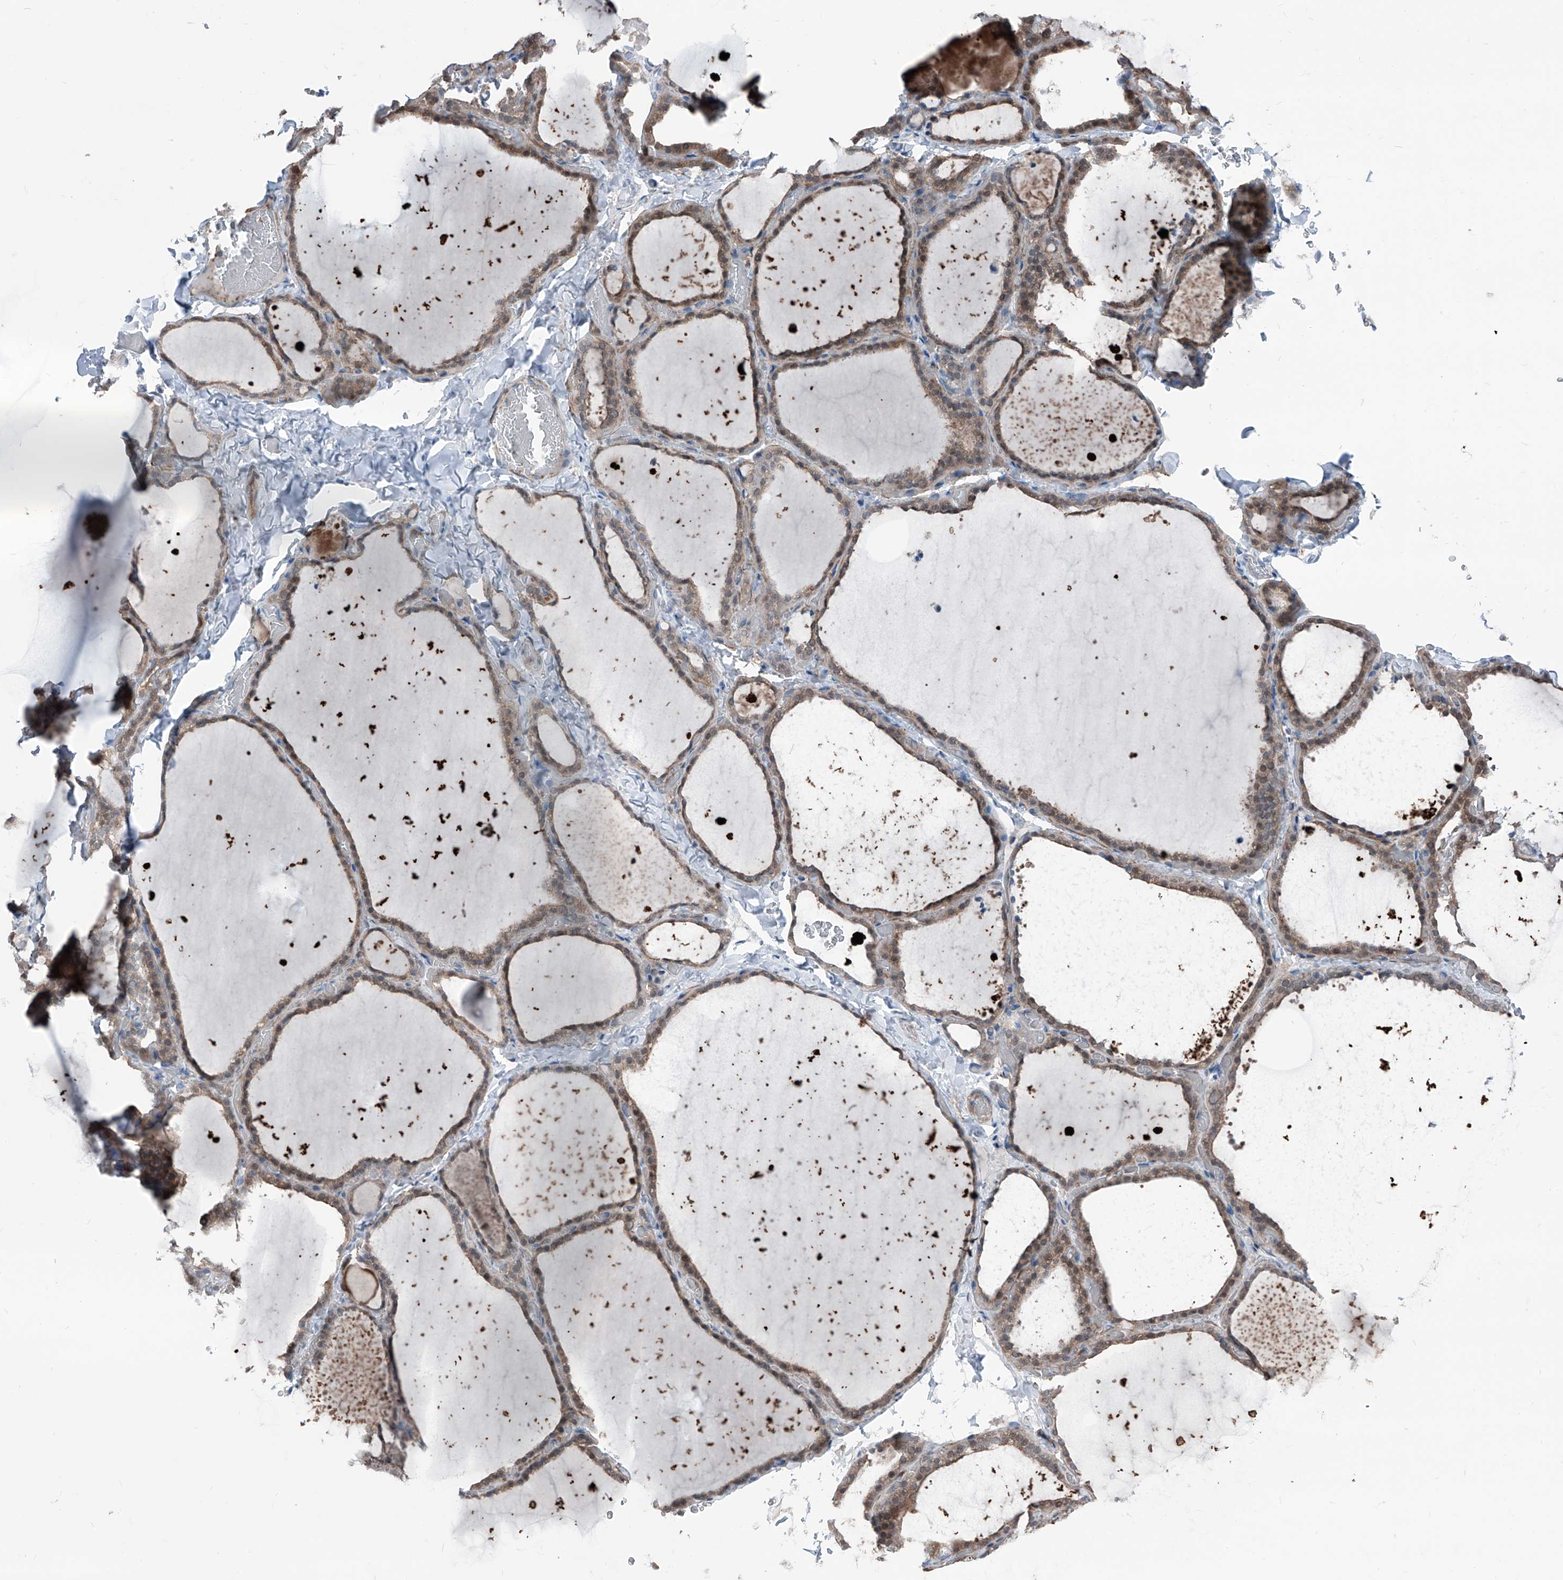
{"staining": {"intensity": "weak", "quantity": ">75%", "location": "cytoplasmic/membranous,nuclear"}, "tissue": "thyroid gland", "cell_type": "Glandular cells", "image_type": "normal", "snomed": [{"axis": "morphology", "description": "Normal tissue, NOS"}, {"axis": "topography", "description": "Thyroid gland"}], "caption": "Thyroid gland stained for a protein (brown) shows weak cytoplasmic/membranous,nuclear positive staining in approximately >75% of glandular cells.", "gene": "HSPB11", "patient": {"sex": "female", "age": 22}}